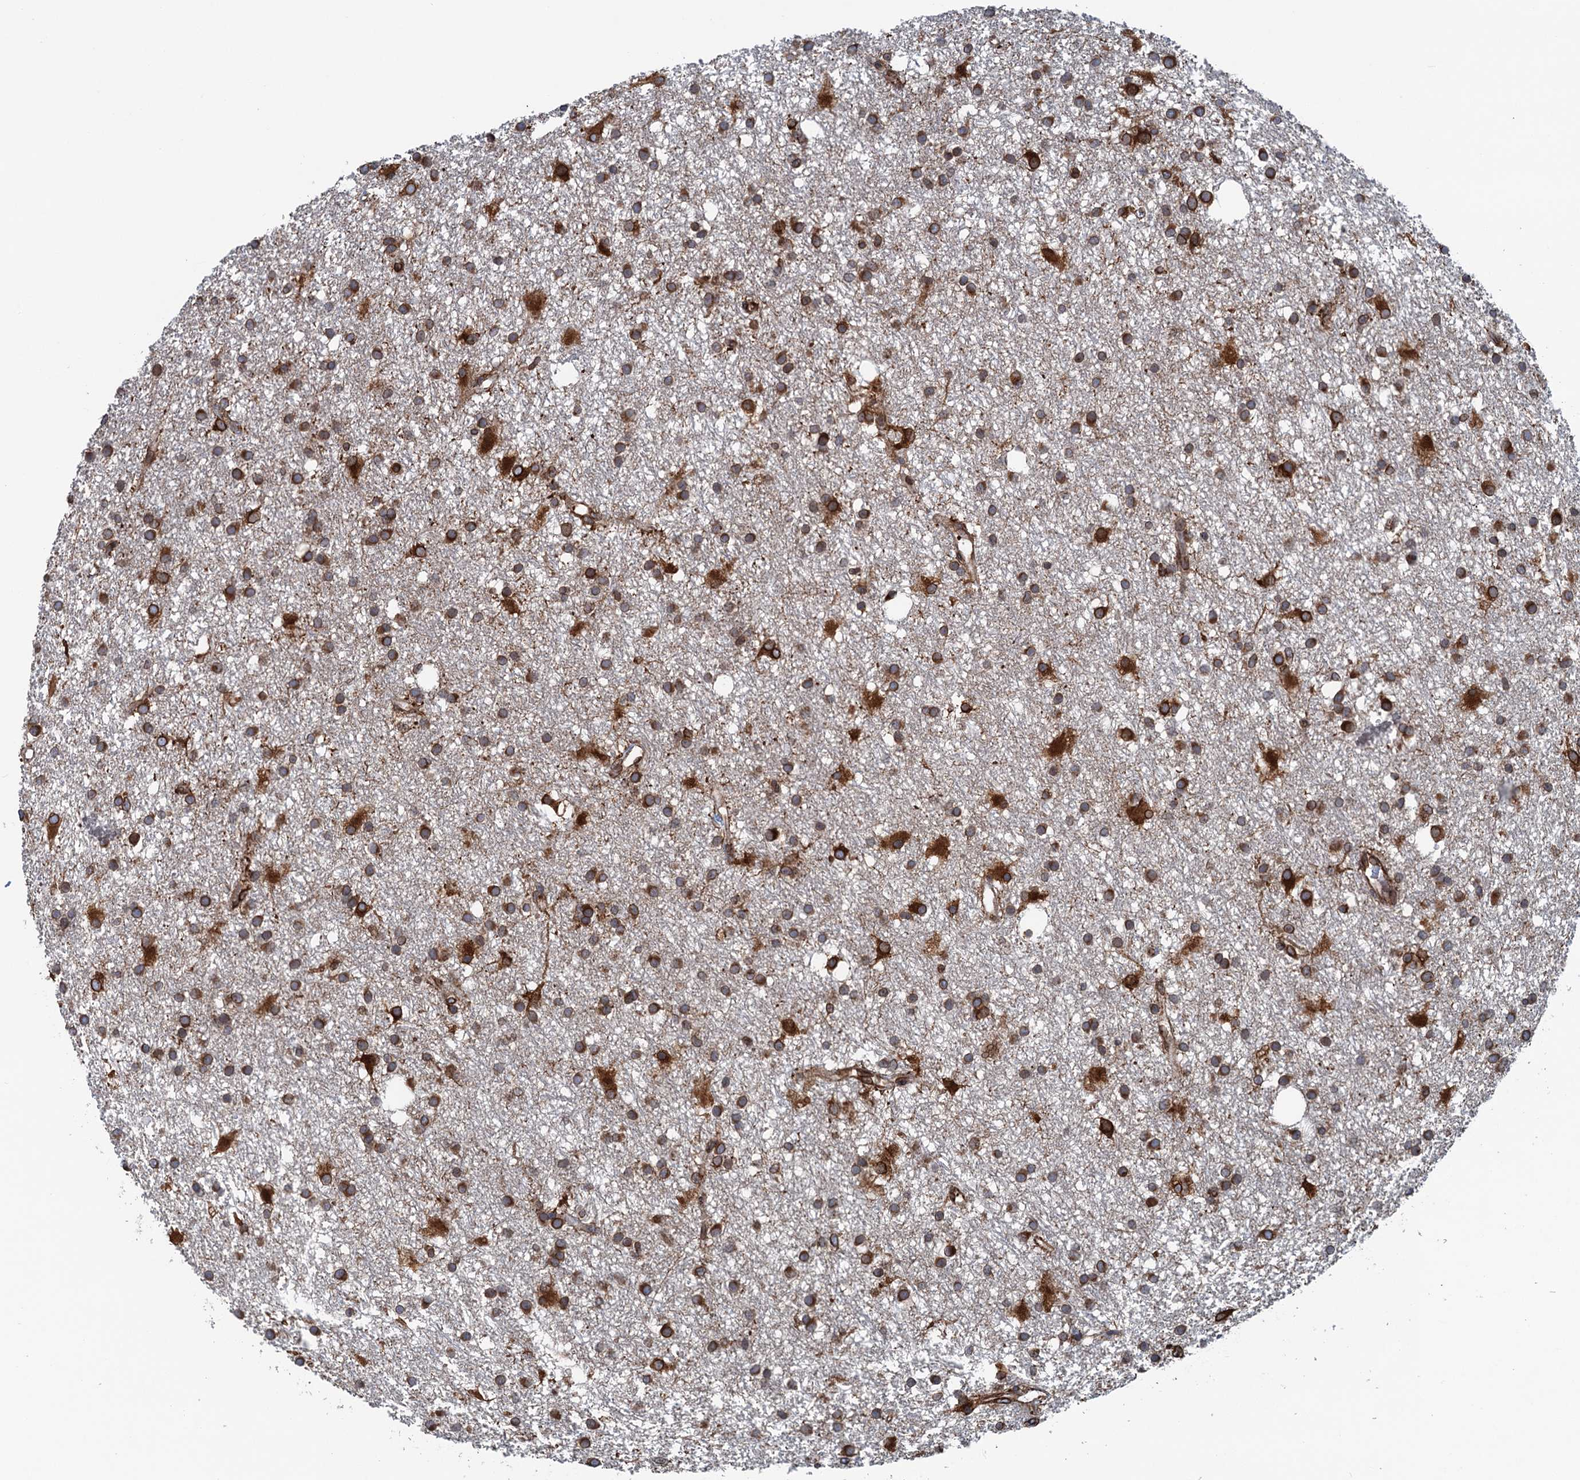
{"staining": {"intensity": "moderate", "quantity": ">75%", "location": "cytoplasmic/membranous"}, "tissue": "glioma", "cell_type": "Tumor cells", "image_type": "cancer", "snomed": [{"axis": "morphology", "description": "Glioma, malignant, High grade"}, {"axis": "topography", "description": "Brain"}], "caption": "About >75% of tumor cells in malignant glioma (high-grade) show moderate cytoplasmic/membranous protein staining as visualized by brown immunohistochemical staining.", "gene": "TMEM205", "patient": {"sex": "male", "age": 77}}